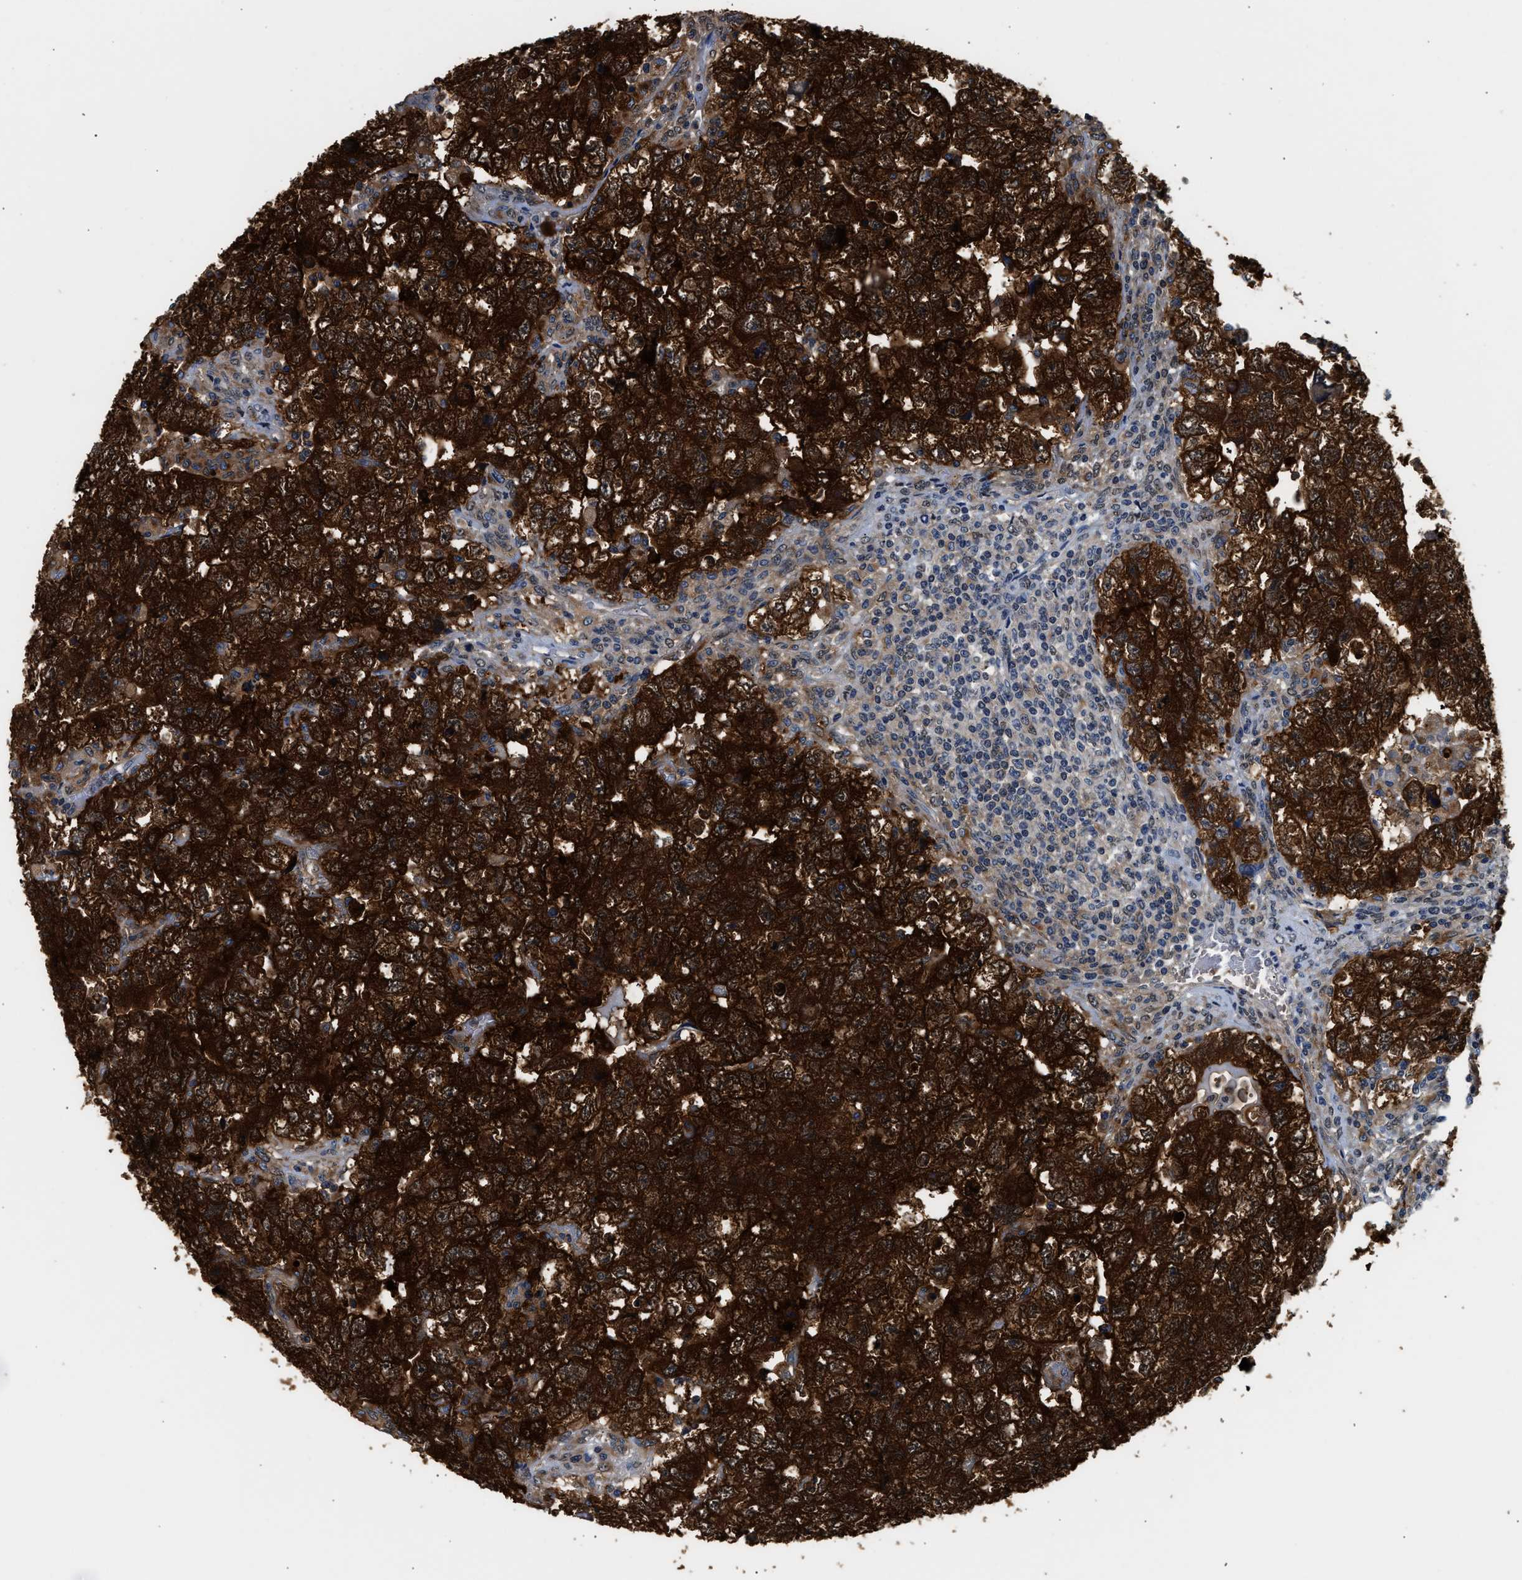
{"staining": {"intensity": "strong", "quantity": ">75%", "location": "cytoplasmic/membranous,nuclear"}, "tissue": "testis cancer", "cell_type": "Tumor cells", "image_type": "cancer", "snomed": [{"axis": "morphology", "description": "Carcinoma, Embryonal, NOS"}, {"axis": "topography", "description": "Testis"}], "caption": "Testis embryonal carcinoma stained for a protein demonstrates strong cytoplasmic/membranous and nuclear positivity in tumor cells.", "gene": "PPM1L", "patient": {"sex": "male", "age": 36}}